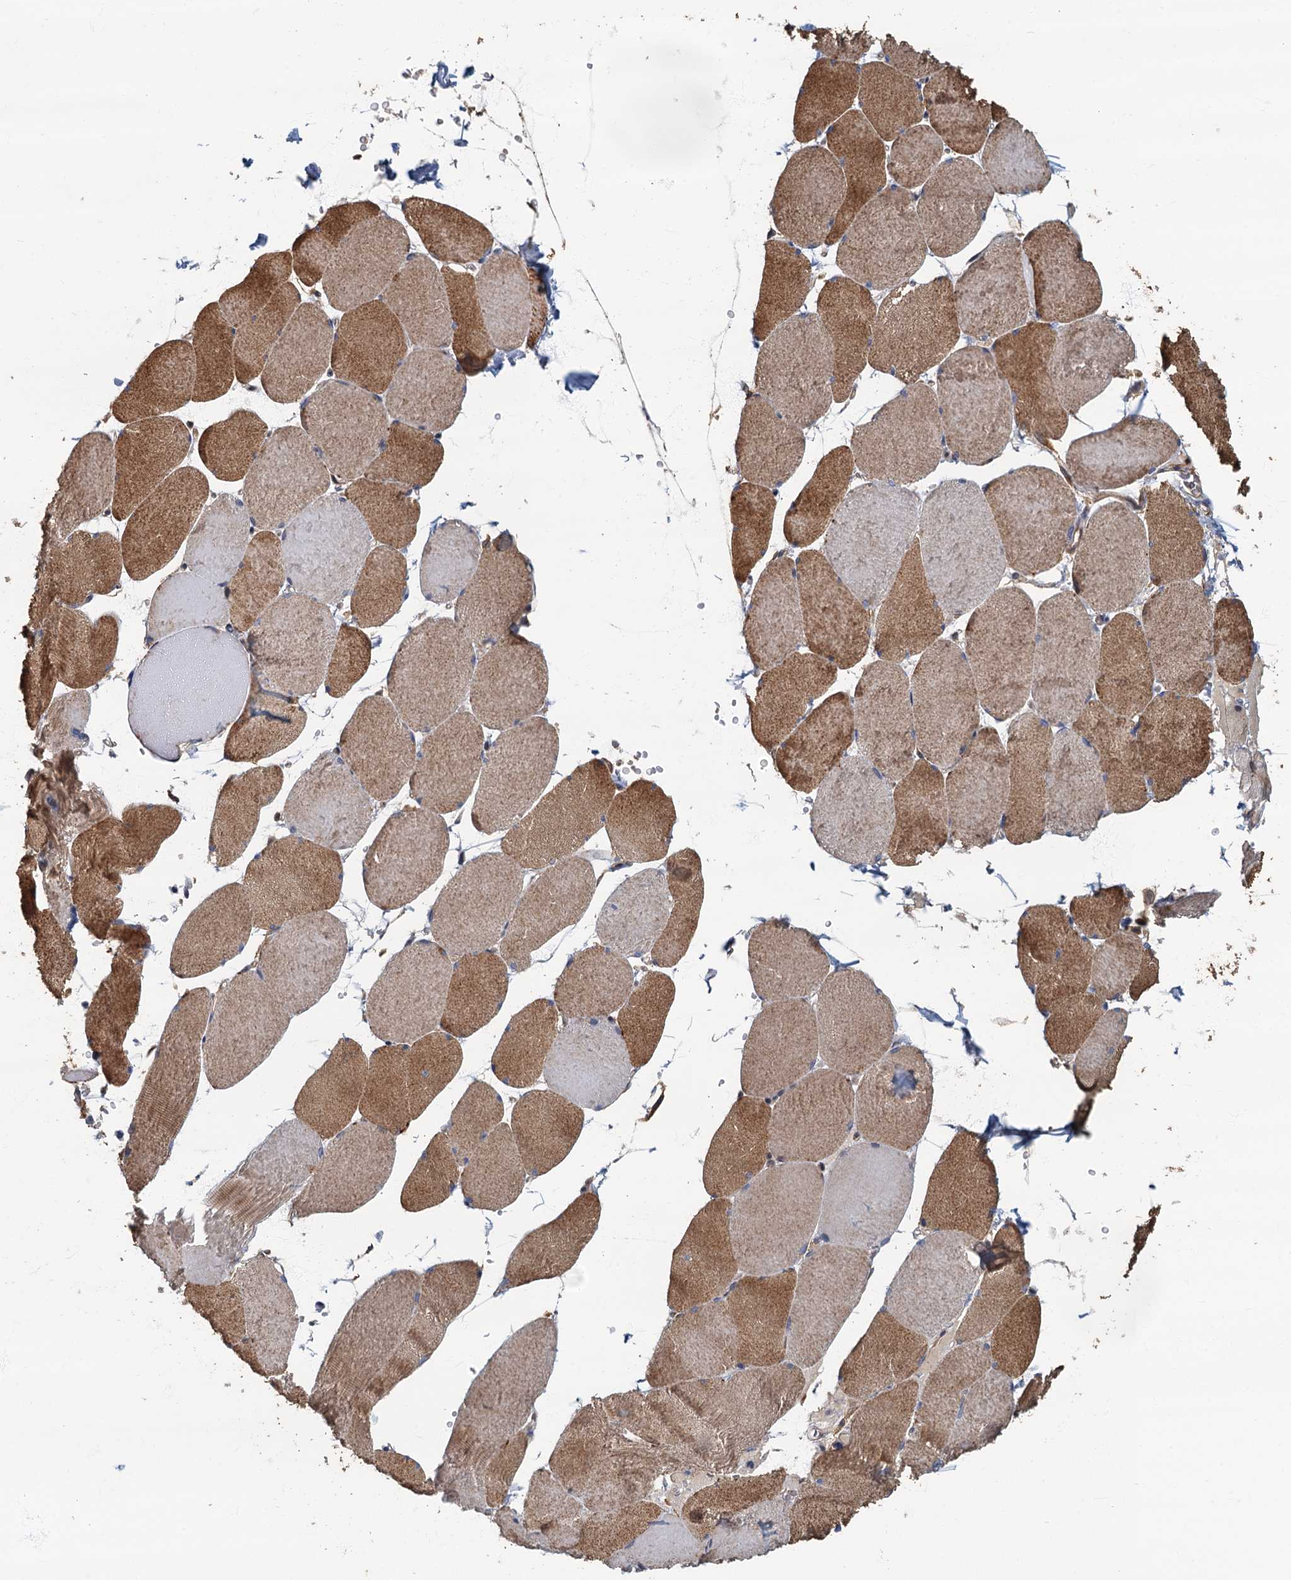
{"staining": {"intensity": "moderate", "quantity": ">75%", "location": "cytoplasmic/membranous"}, "tissue": "skeletal muscle", "cell_type": "Myocytes", "image_type": "normal", "snomed": [{"axis": "morphology", "description": "Normal tissue, NOS"}, {"axis": "topography", "description": "Skeletal muscle"}, {"axis": "topography", "description": "Head-Neck"}], "caption": "Protein staining of unremarkable skeletal muscle exhibits moderate cytoplasmic/membranous expression in approximately >75% of myocytes. (DAB (3,3'-diaminobenzidine) IHC with brightfield microscopy, high magnification).", "gene": "CKAP2L", "patient": {"sex": "male", "age": 66}}